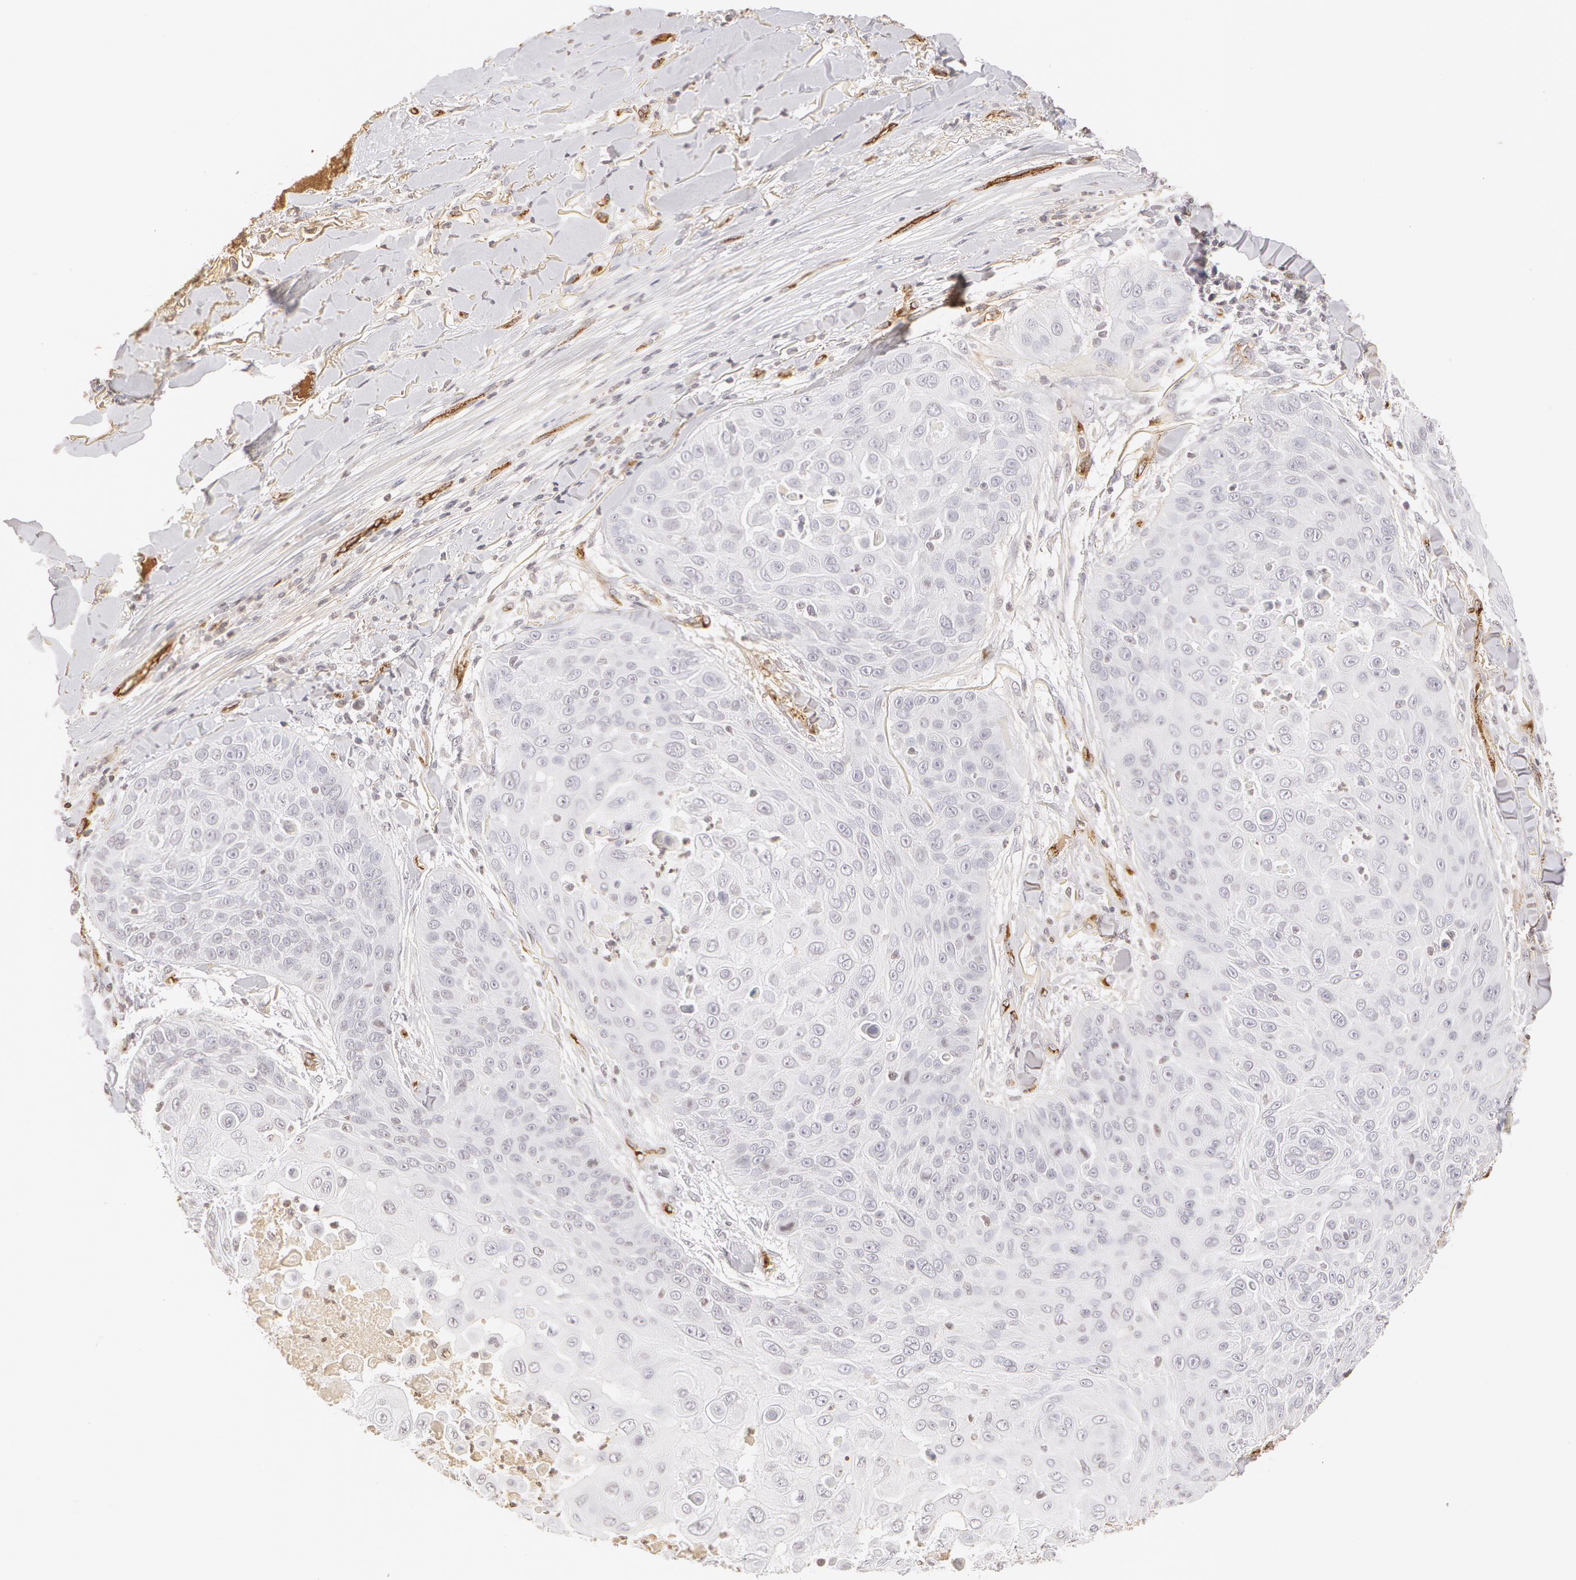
{"staining": {"intensity": "negative", "quantity": "none", "location": "none"}, "tissue": "skin cancer", "cell_type": "Tumor cells", "image_type": "cancer", "snomed": [{"axis": "morphology", "description": "Squamous cell carcinoma, NOS"}, {"axis": "topography", "description": "Skin"}], "caption": "A high-resolution photomicrograph shows immunohistochemistry staining of skin squamous cell carcinoma, which reveals no significant positivity in tumor cells.", "gene": "VWF", "patient": {"sex": "male", "age": 82}}